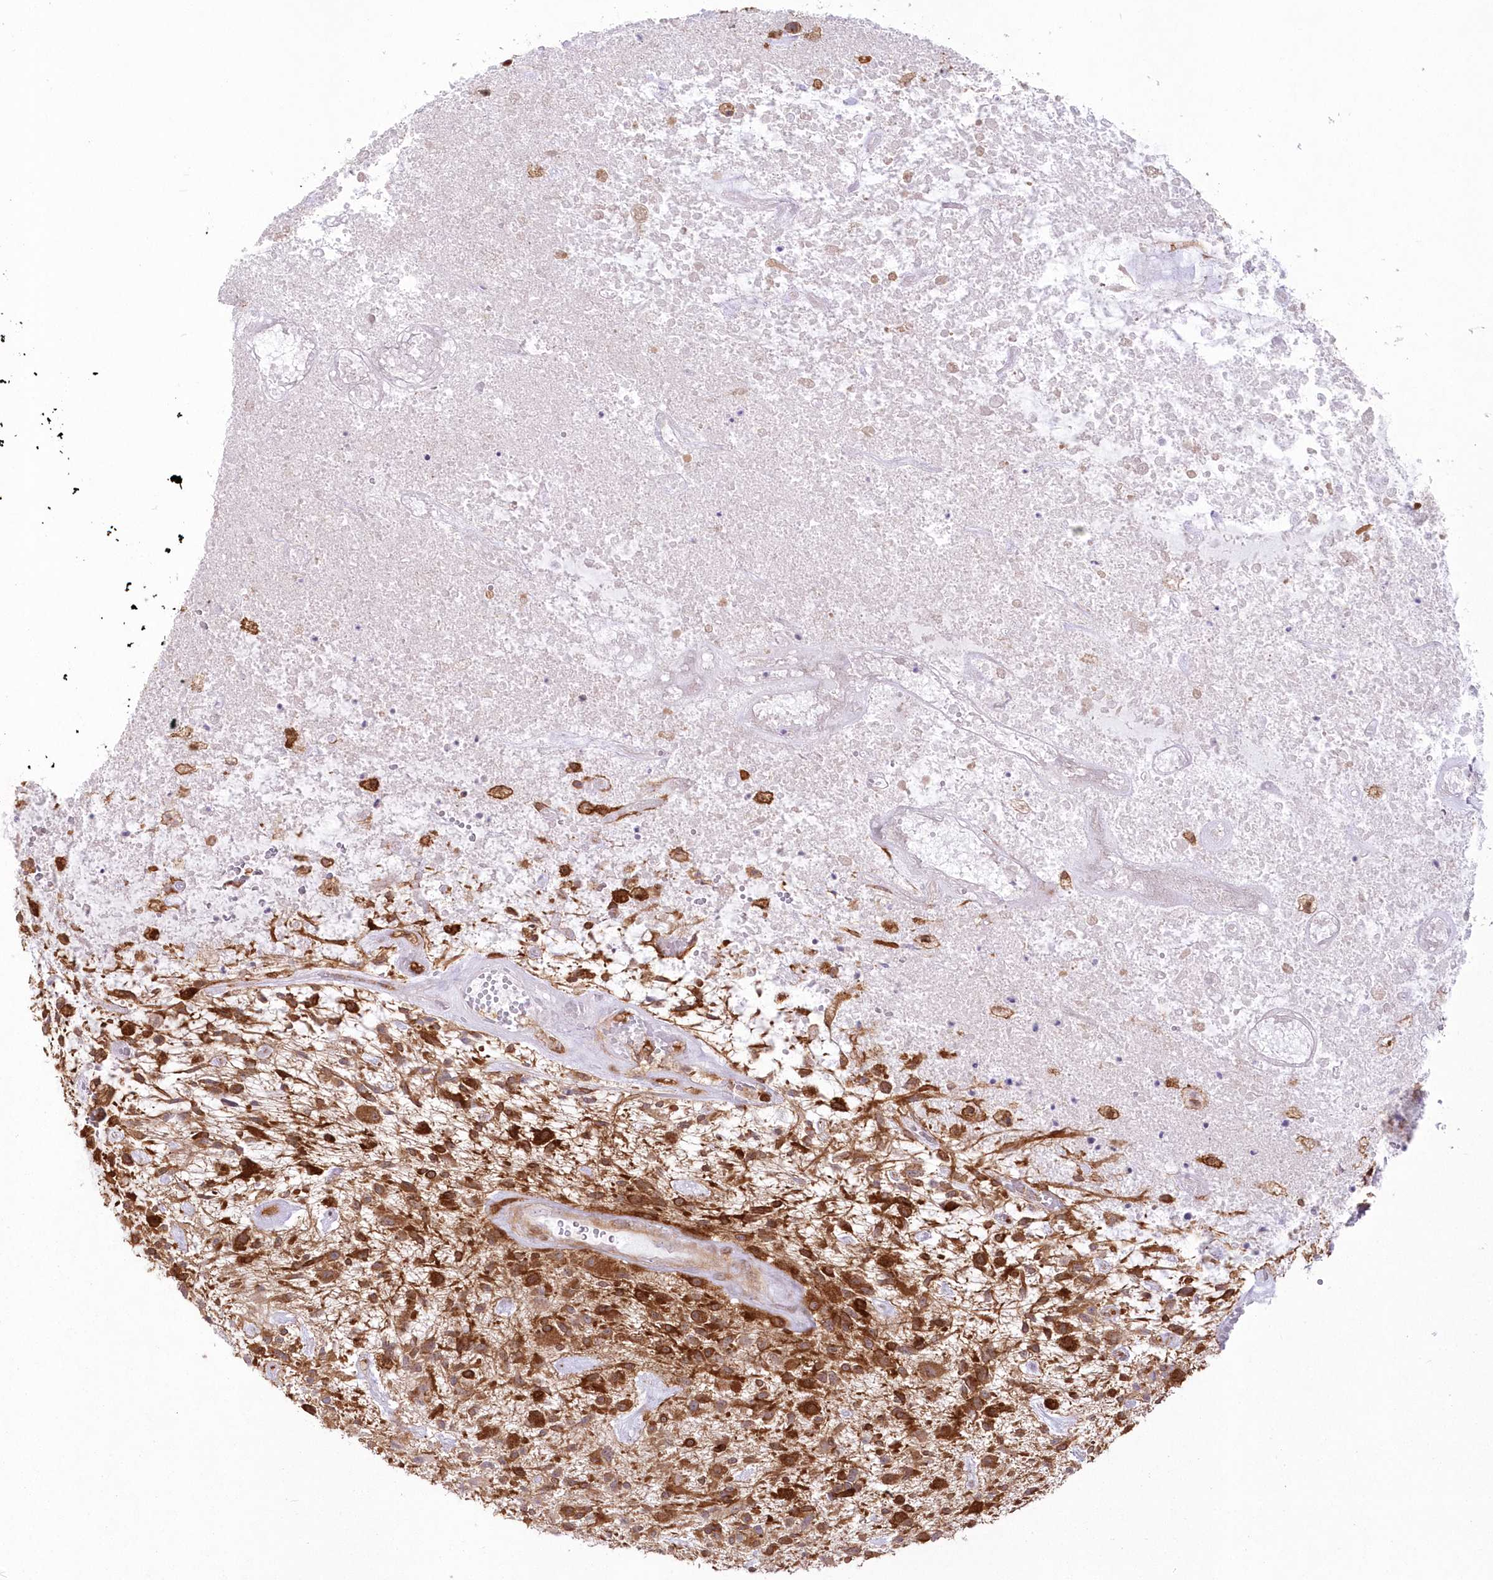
{"staining": {"intensity": "strong", "quantity": ">75%", "location": "cytoplasmic/membranous"}, "tissue": "glioma", "cell_type": "Tumor cells", "image_type": "cancer", "snomed": [{"axis": "morphology", "description": "Glioma, malignant, High grade"}, {"axis": "topography", "description": "Brain"}], "caption": "This is a micrograph of immunohistochemistry (IHC) staining of glioma, which shows strong expression in the cytoplasmic/membranous of tumor cells.", "gene": "SH3PXD2B", "patient": {"sex": "male", "age": 47}}